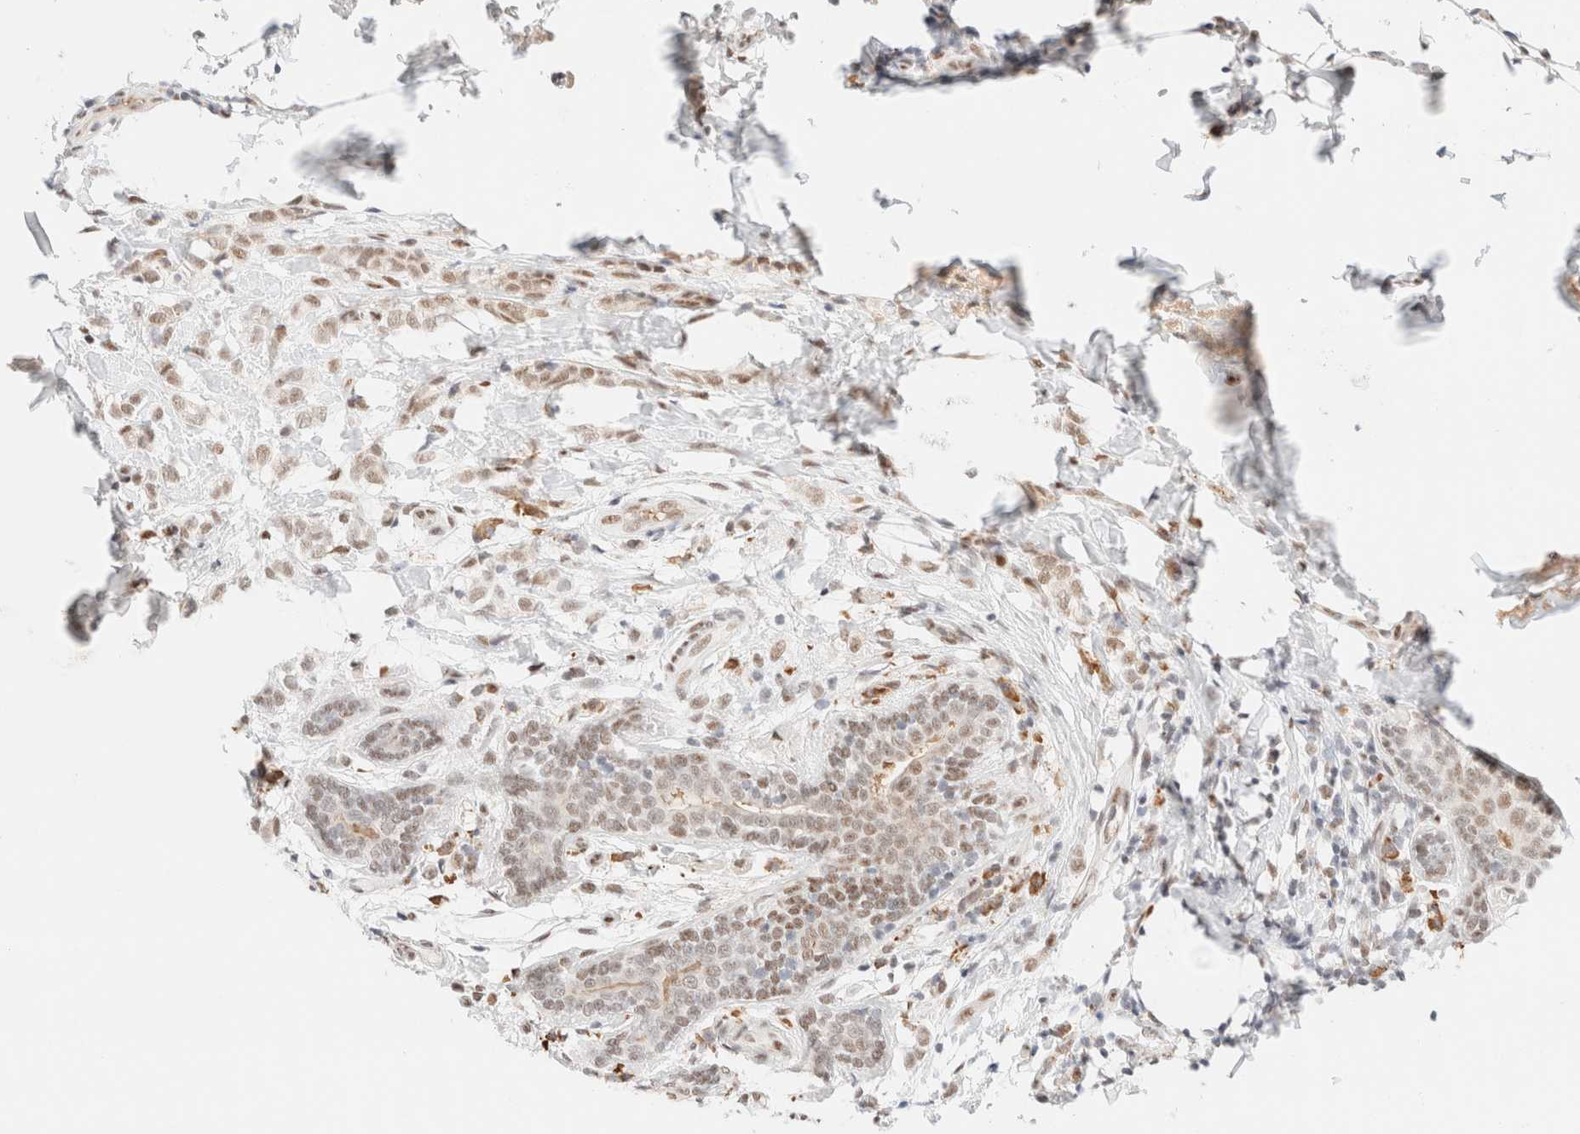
{"staining": {"intensity": "weak", "quantity": ">75%", "location": "nuclear"}, "tissue": "breast cancer", "cell_type": "Tumor cells", "image_type": "cancer", "snomed": [{"axis": "morphology", "description": "Normal tissue, NOS"}, {"axis": "morphology", "description": "Lobular carcinoma"}, {"axis": "topography", "description": "Breast"}], "caption": "Breast cancer stained with a brown dye demonstrates weak nuclear positive staining in about >75% of tumor cells.", "gene": "CIC", "patient": {"sex": "female", "age": 47}}